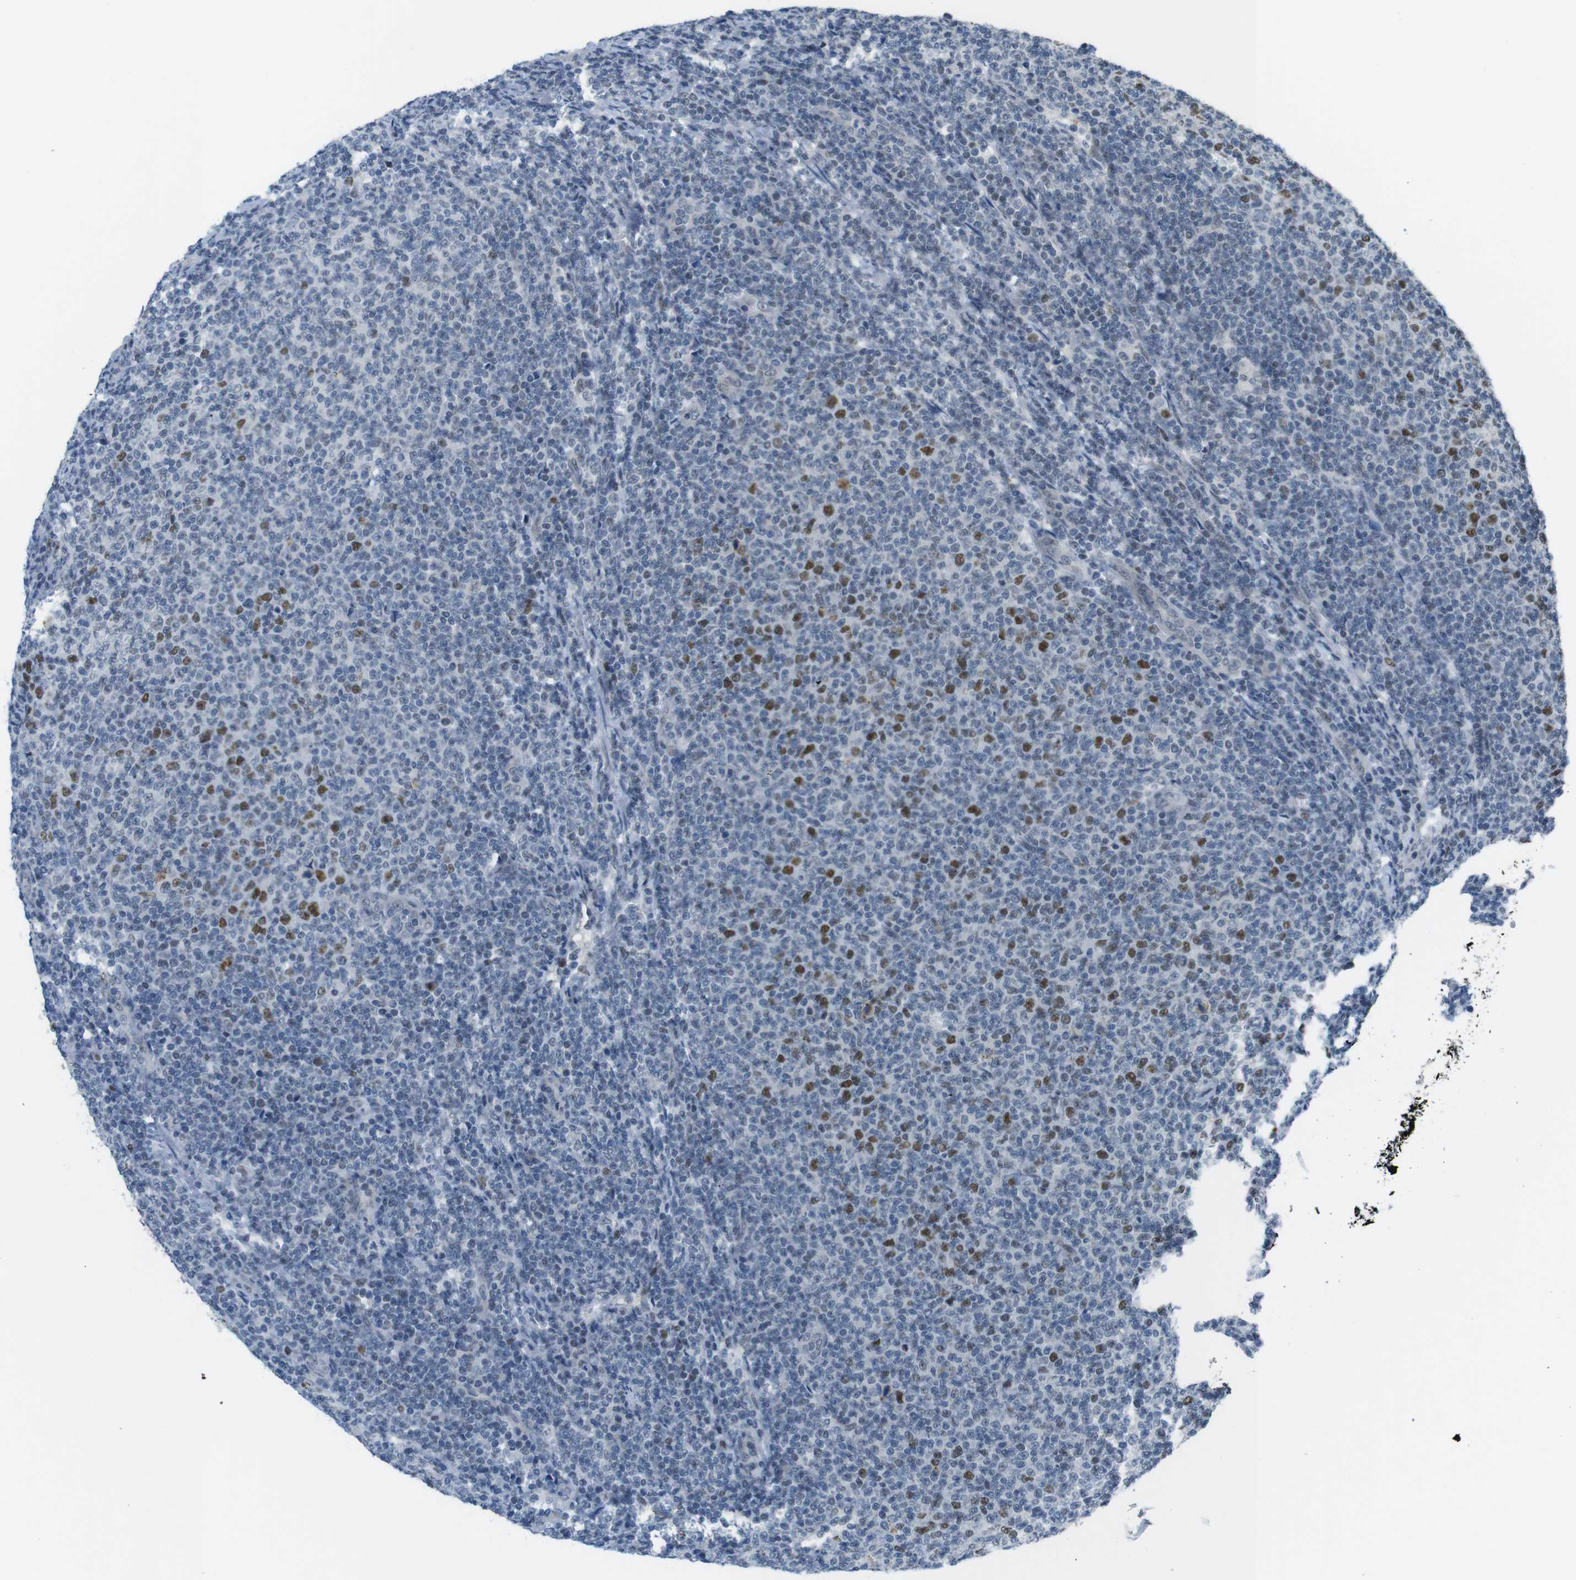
{"staining": {"intensity": "moderate", "quantity": "<25%", "location": "nuclear"}, "tissue": "lymphoma", "cell_type": "Tumor cells", "image_type": "cancer", "snomed": [{"axis": "morphology", "description": "Malignant lymphoma, non-Hodgkin's type, Low grade"}, {"axis": "topography", "description": "Lymph node"}], "caption": "Protein staining reveals moderate nuclear expression in about <25% of tumor cells in malignant lymphoma, non-Hodgkin's type (low-grade).", "gene": "SMCO2", "patient": {"sex": "male", "age": 66}}